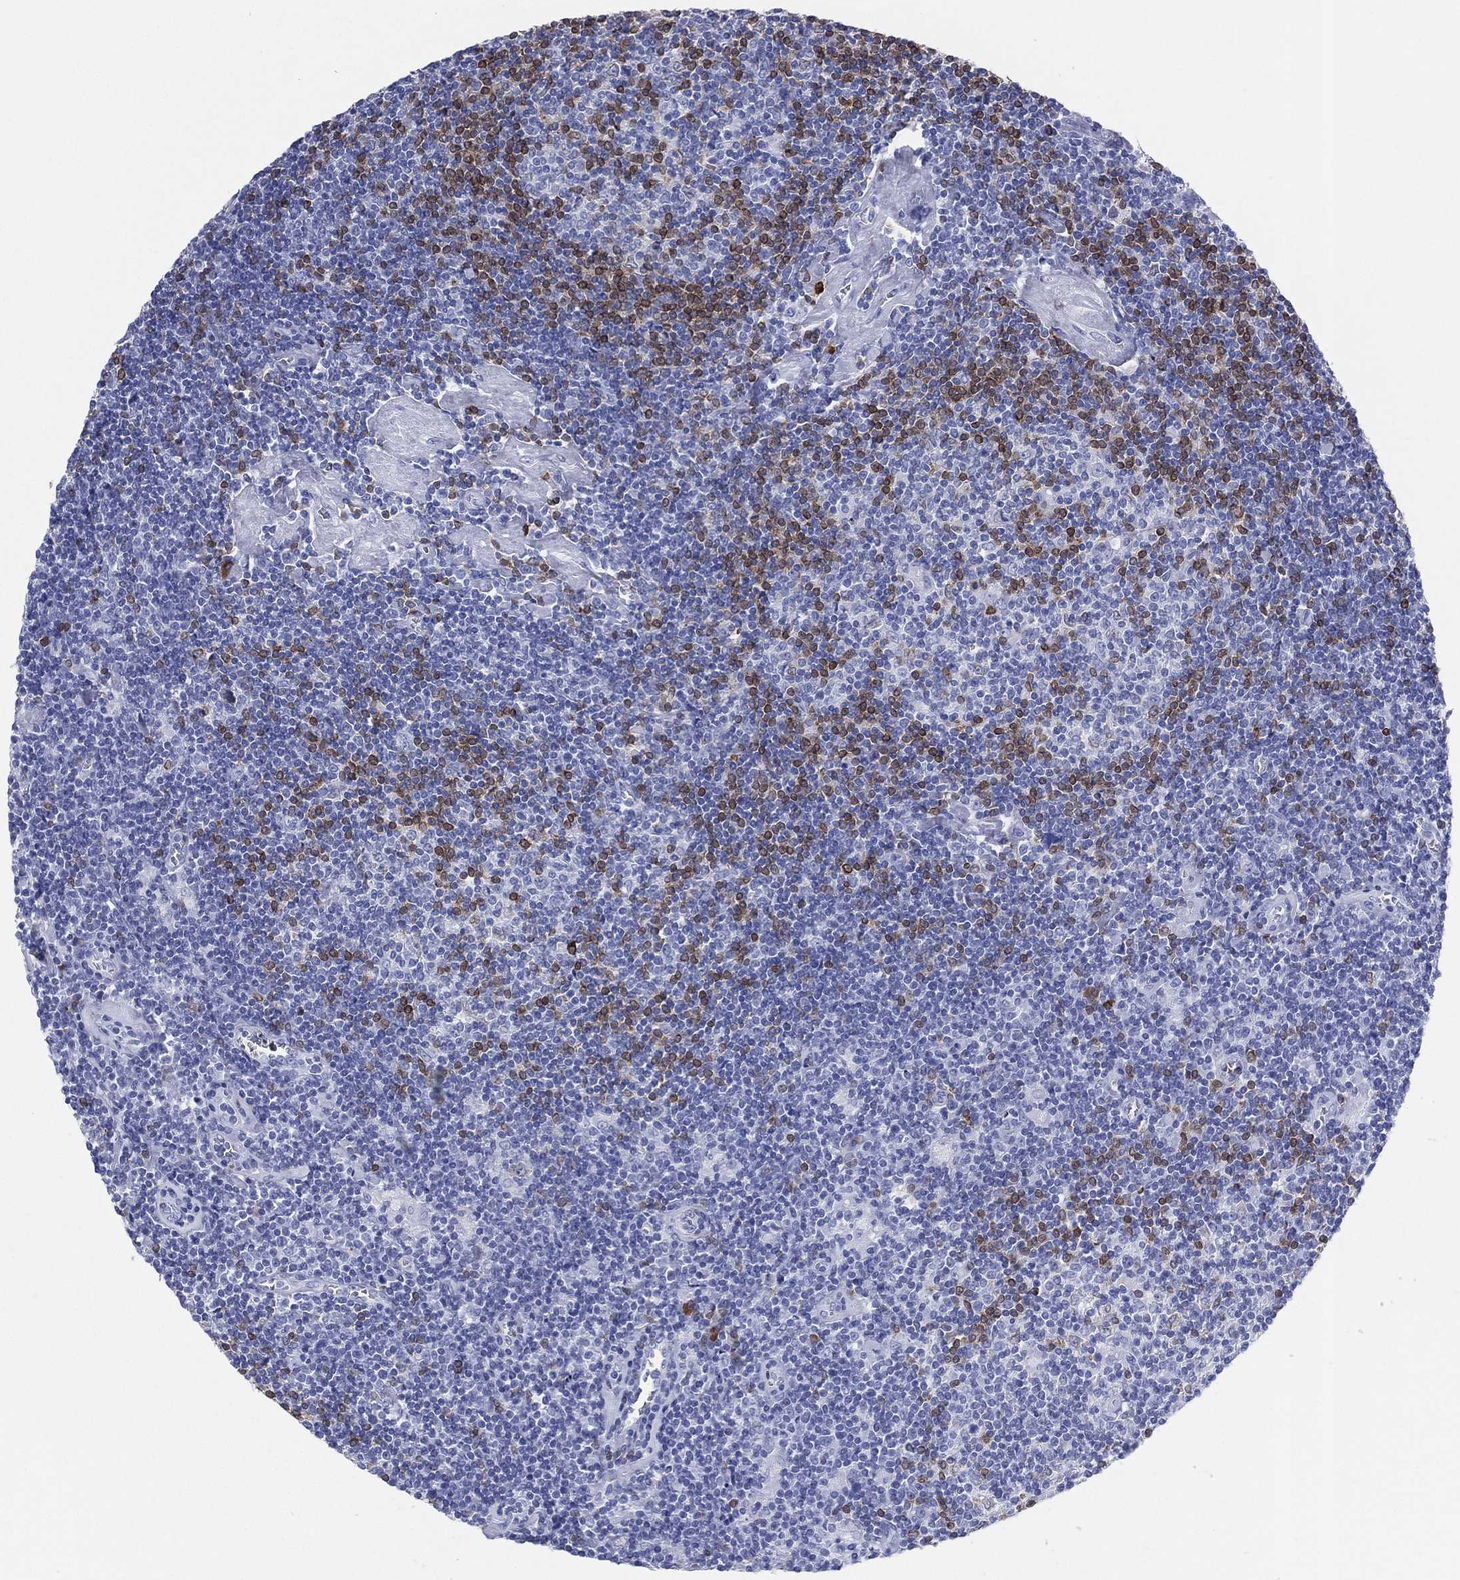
{"staining": {"intensity": "negative", "quantity": "none", "location": "none"}, "tissue": "lymphoma", "cell_type": "Tumor cells", "image_type": "cancer", "snomed": [{"axis": "morphology", "description": "Hodgkin's disease, NOS"}, {"axis": "topography", "description": "Lymph node"}], "caption": "An image of human Hodgkin's disease is negative for staining in tumor cells.", "gene": "CD79A", "patient": {"sex": "male", "age": 40}}